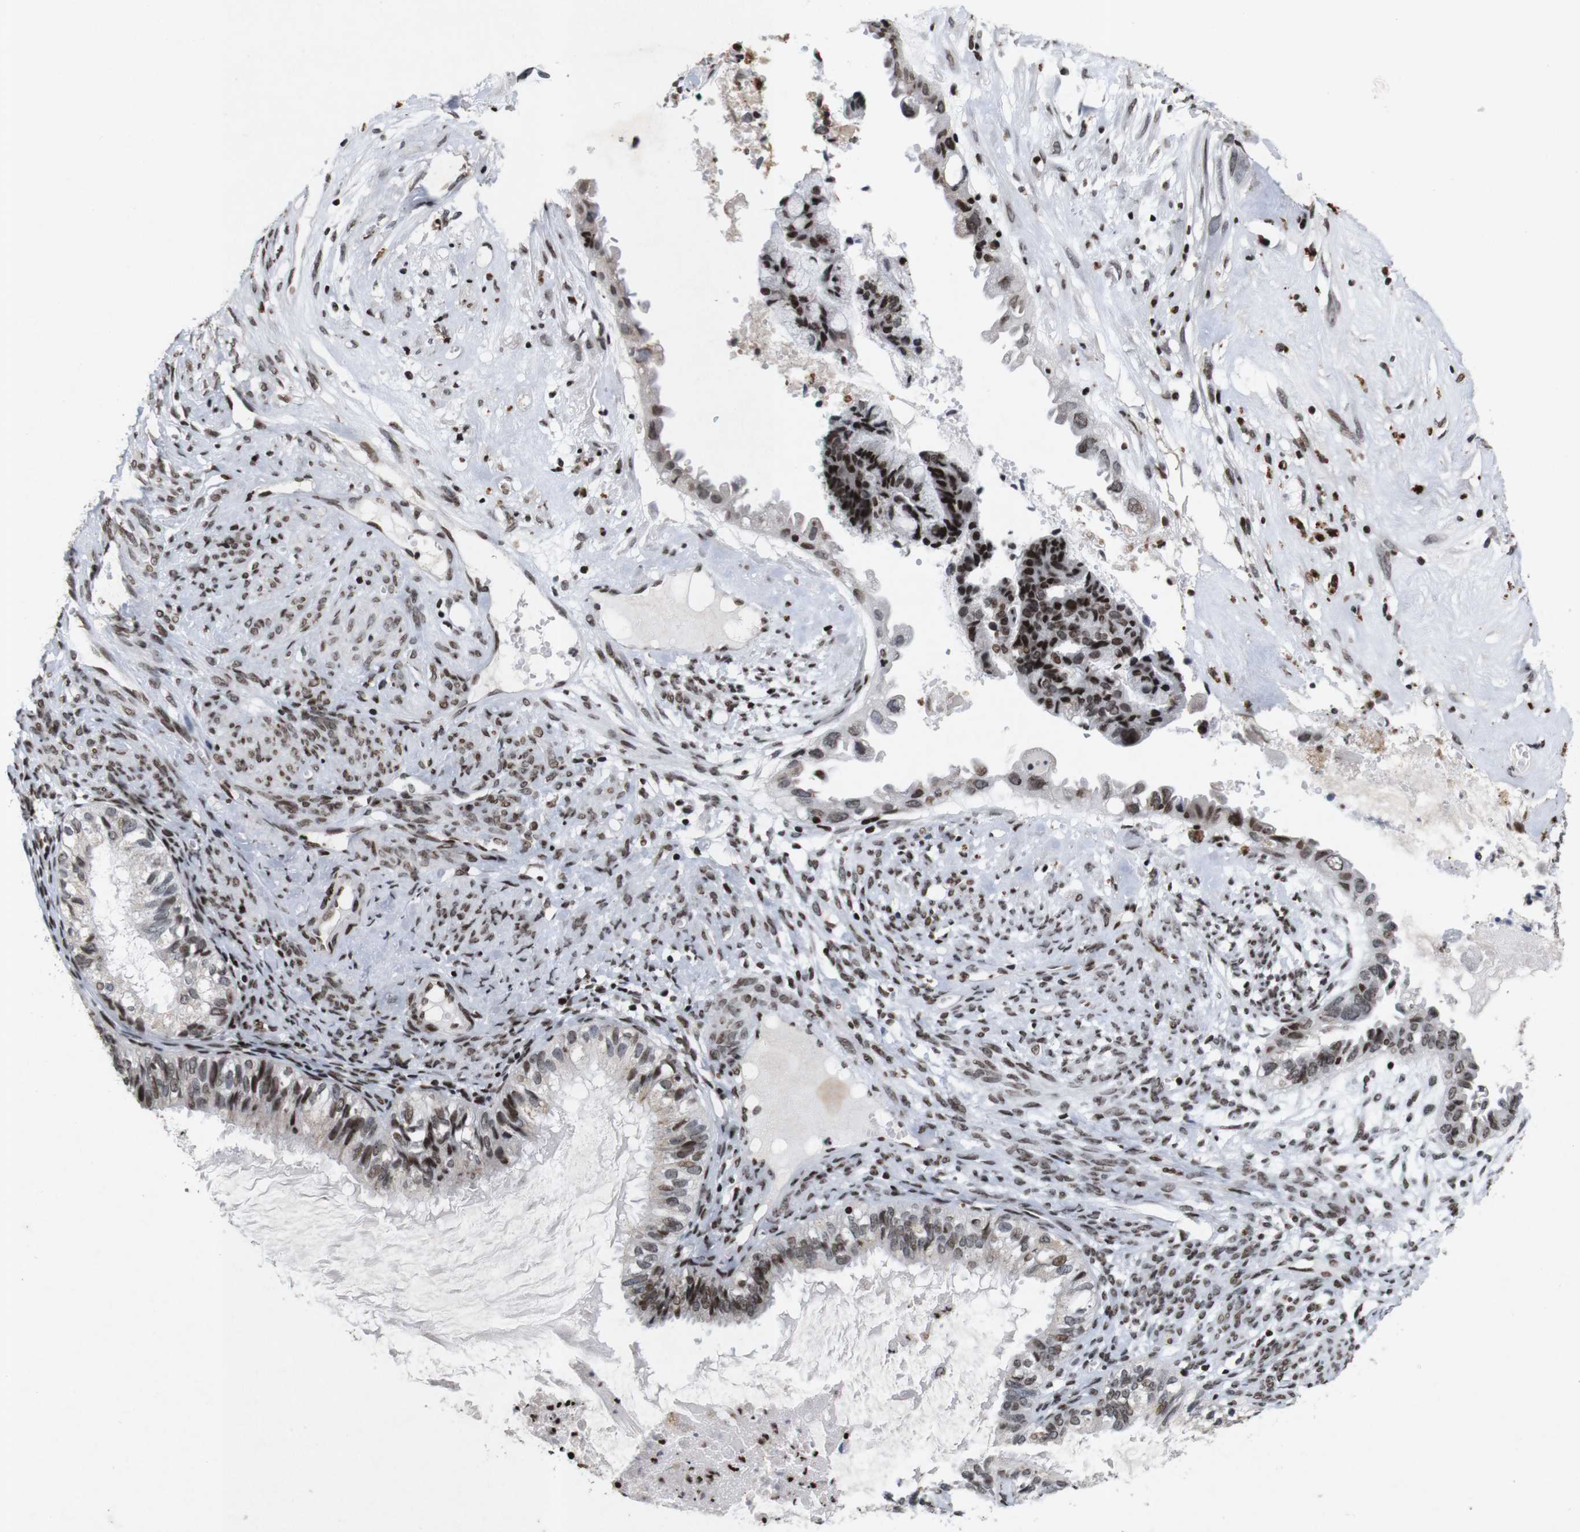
{"staining": {"intensity": "moderate", "quantity": "25%-75%", "location": "nuclear"}, "tissue": "cervical cancer", "cell_type": "Tumor cells", "image_type": "cancer", "snomed": [{"axis": "morphology", "description": "Normal tissue, NOS"}, {"axis": "morphology", "description": "Adenocarcinoma, NOS"}, {"axis": "topography", "description": "Cervix"}, {"axis": "topography", "description": "Endometrium"}], "caption": "This histopathology image shows immunohistochemistry staining of human adenocarcinoma (cervical), with medium moderate nuclear staining in about 25%-75% of tumor cells.", "gene": "MAGEH1", "patient": {"sex": "female", "age": 86}}